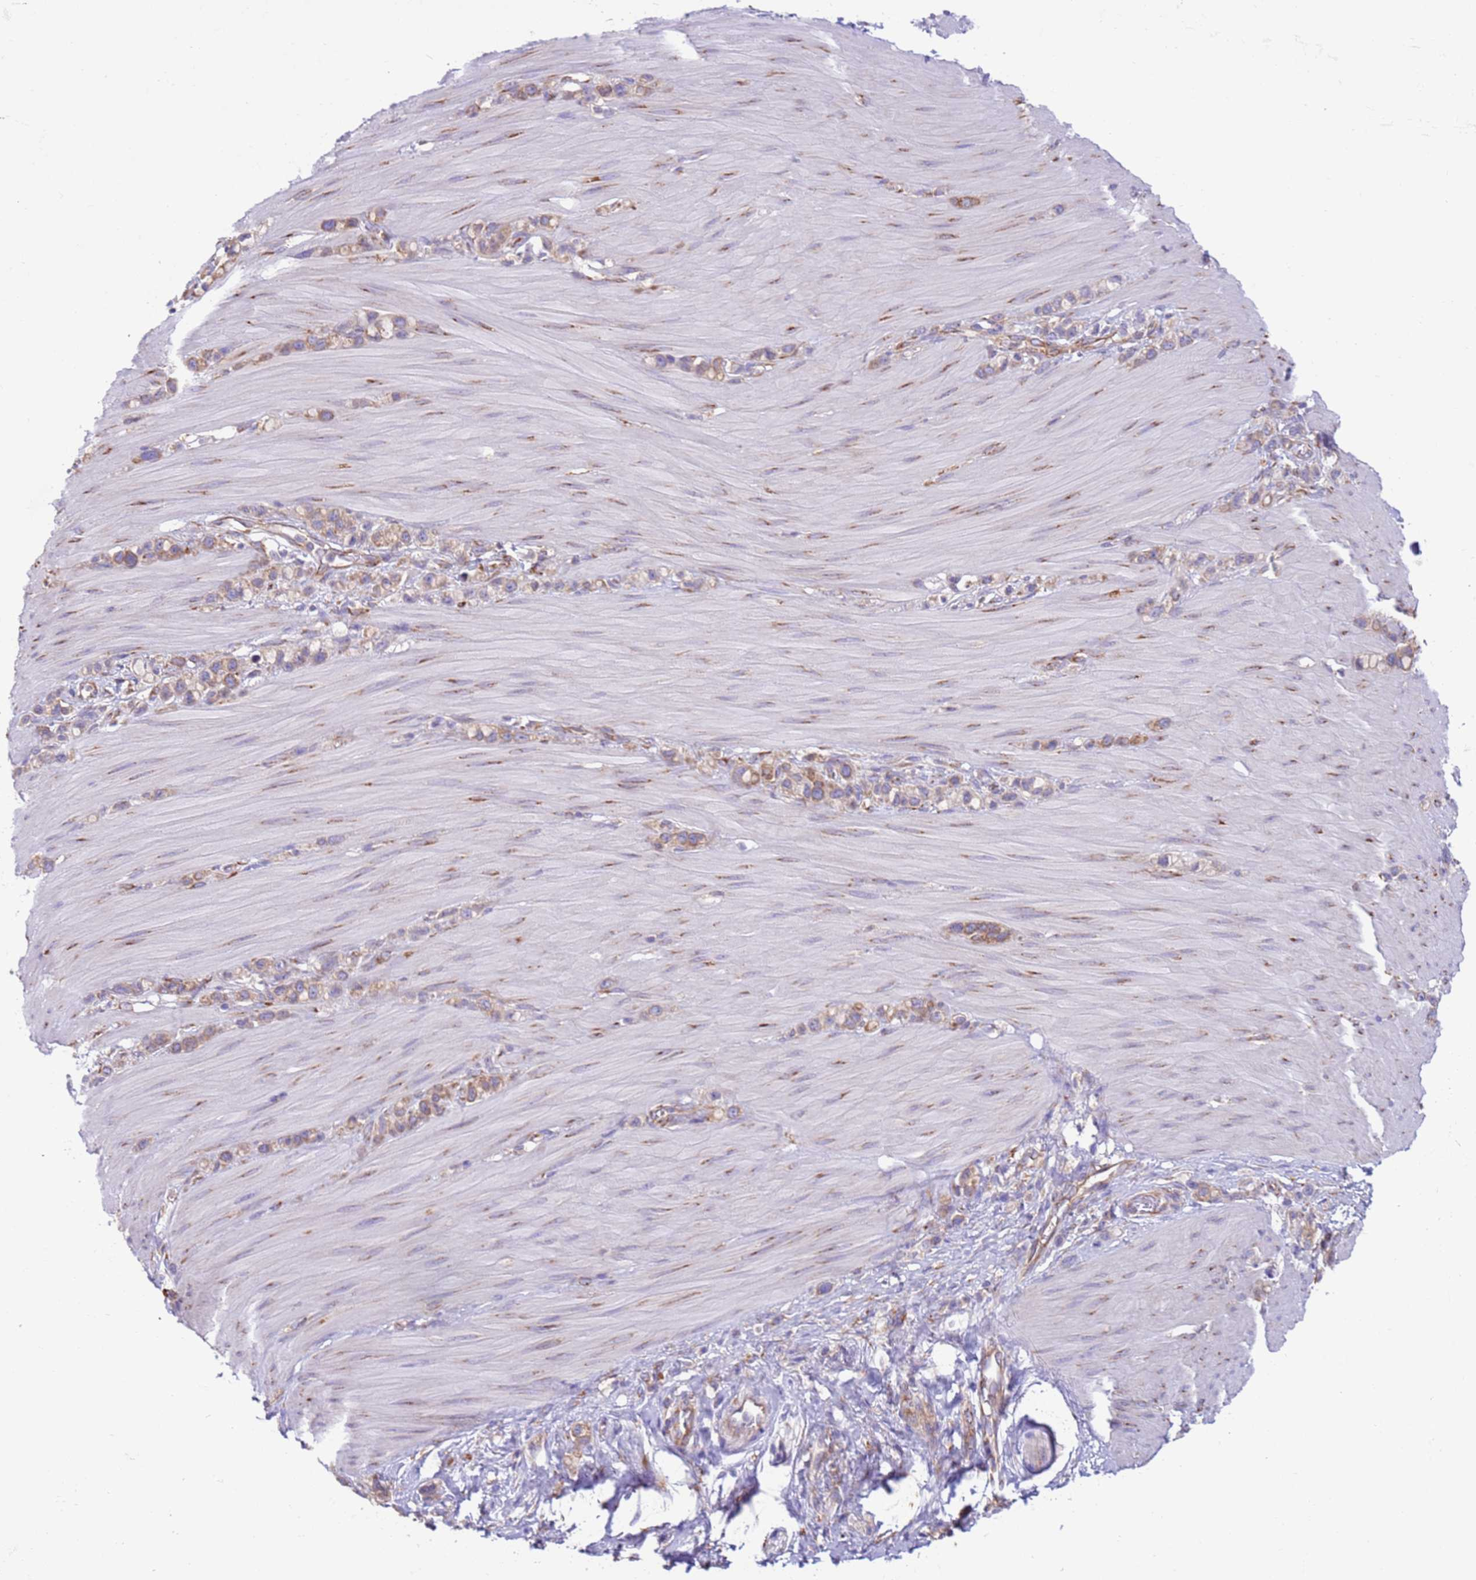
{"staining": {"intensity": "moderate", "quantity": ">75%", "location": "cytoplasmic/membranous"}, "tissue": "stomach cancer", "cell_type": "Tumor cells", "image_type": "cancer", "snomed": [{"axis": "morphology", "description": "Adenocarcinoma, NOS"}, {"axis": "topography", "description": "Stomach"}], "caption": "Stomach cancer stained with DAB (3,3'-diaminobenzidine) IHC displays medium levels of moderate cytoplasmic/membranous staining in about >75% of tumor cells.", "gene": "VARS1", "patient": {"sex": "female", "age": 65}}